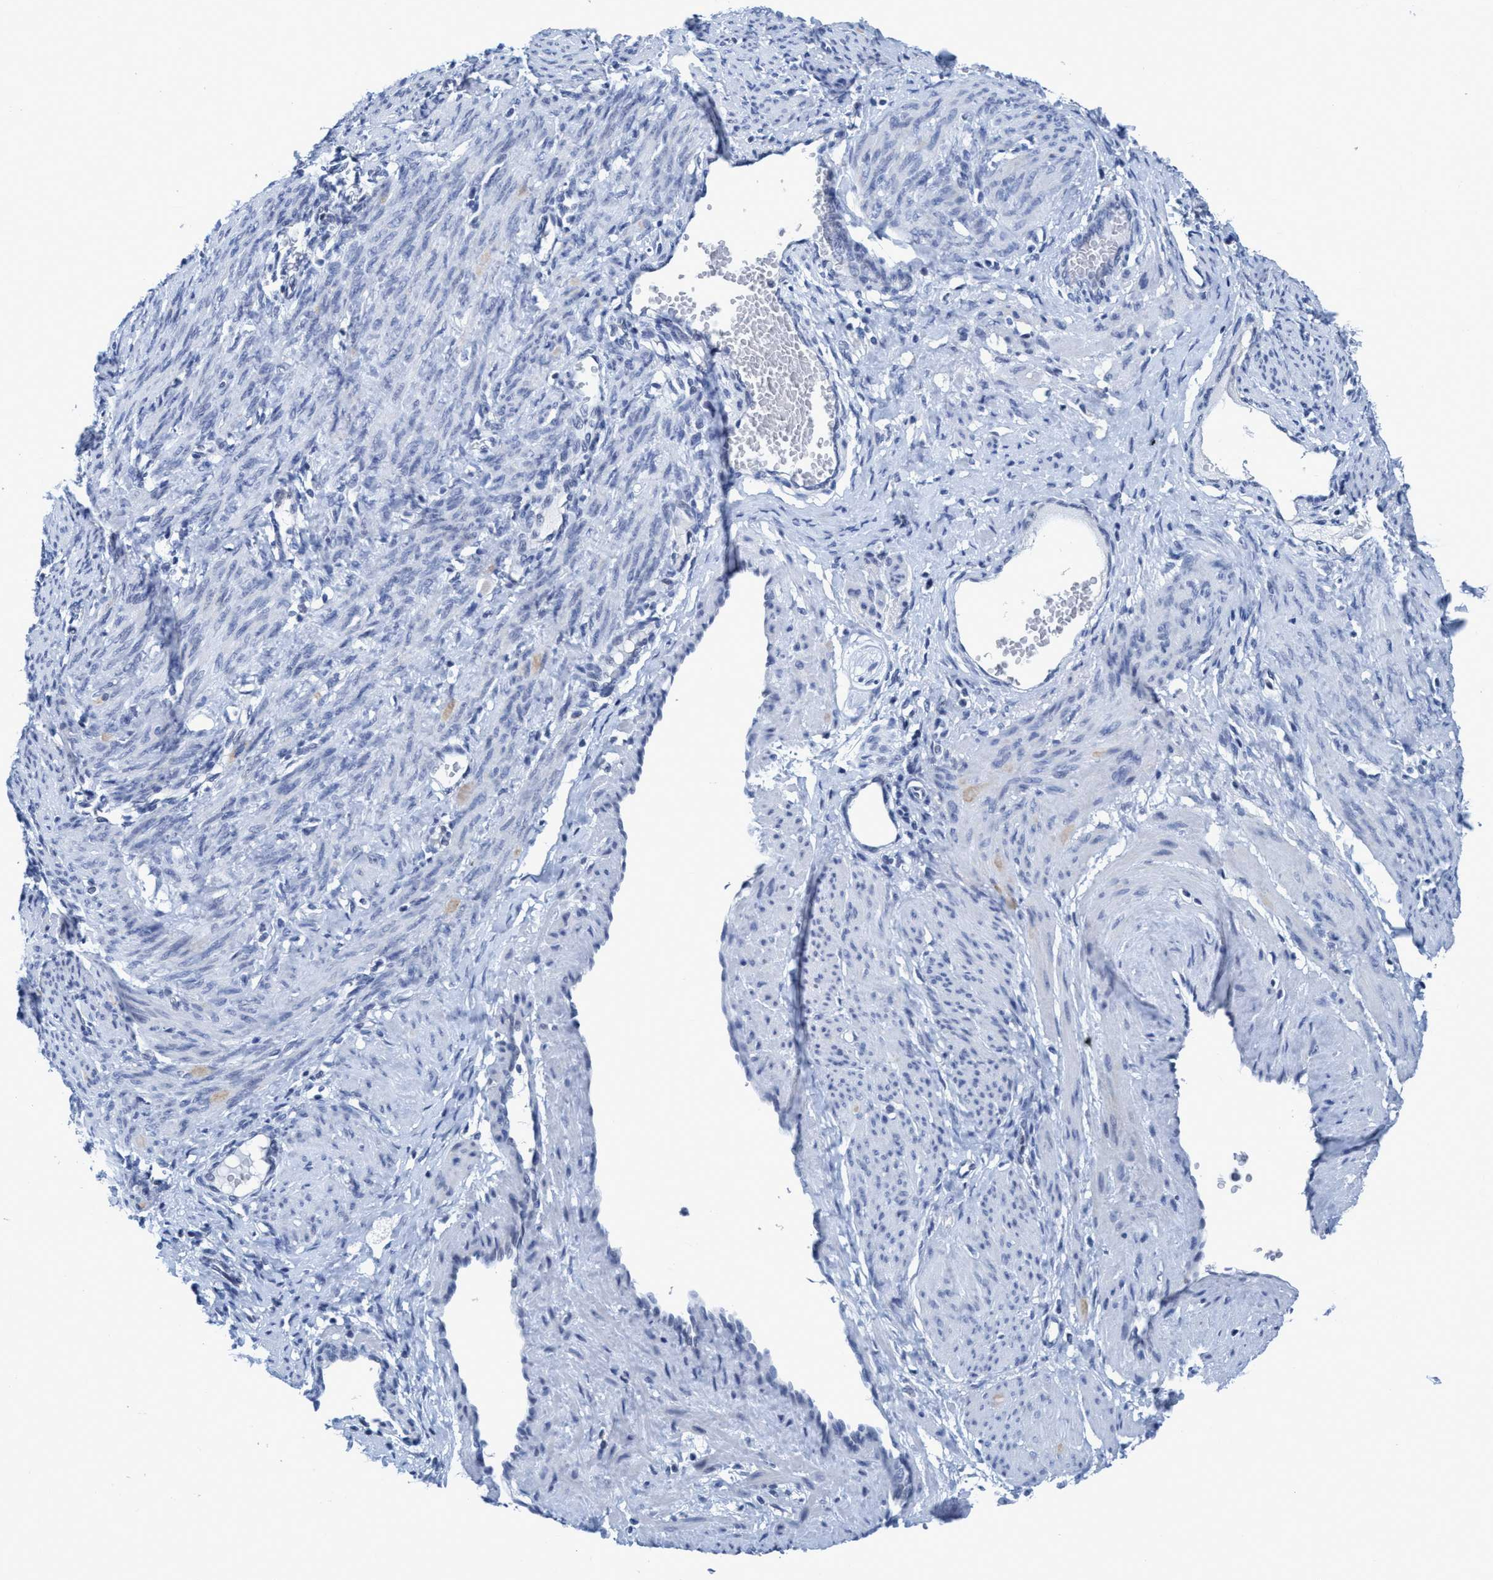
{"staining": {"intensity": "negative", "quantity": "none", "location": "none"}, "tissue": "smooth muscle", "cell_type": "Smooth muscle cells", "image_type": "normal", "snomed": [{"axis": "morphology", "description": "Normal tissue, NOS"}, {"axis": "topography", "description": "Endometrium"}], "caption": "The histopathology image reveals no staining of smooth muscle cells in unremarkable smooth muscle.", "gene": "DNAI1", "patient": {"sex": "female", "age": 33}}